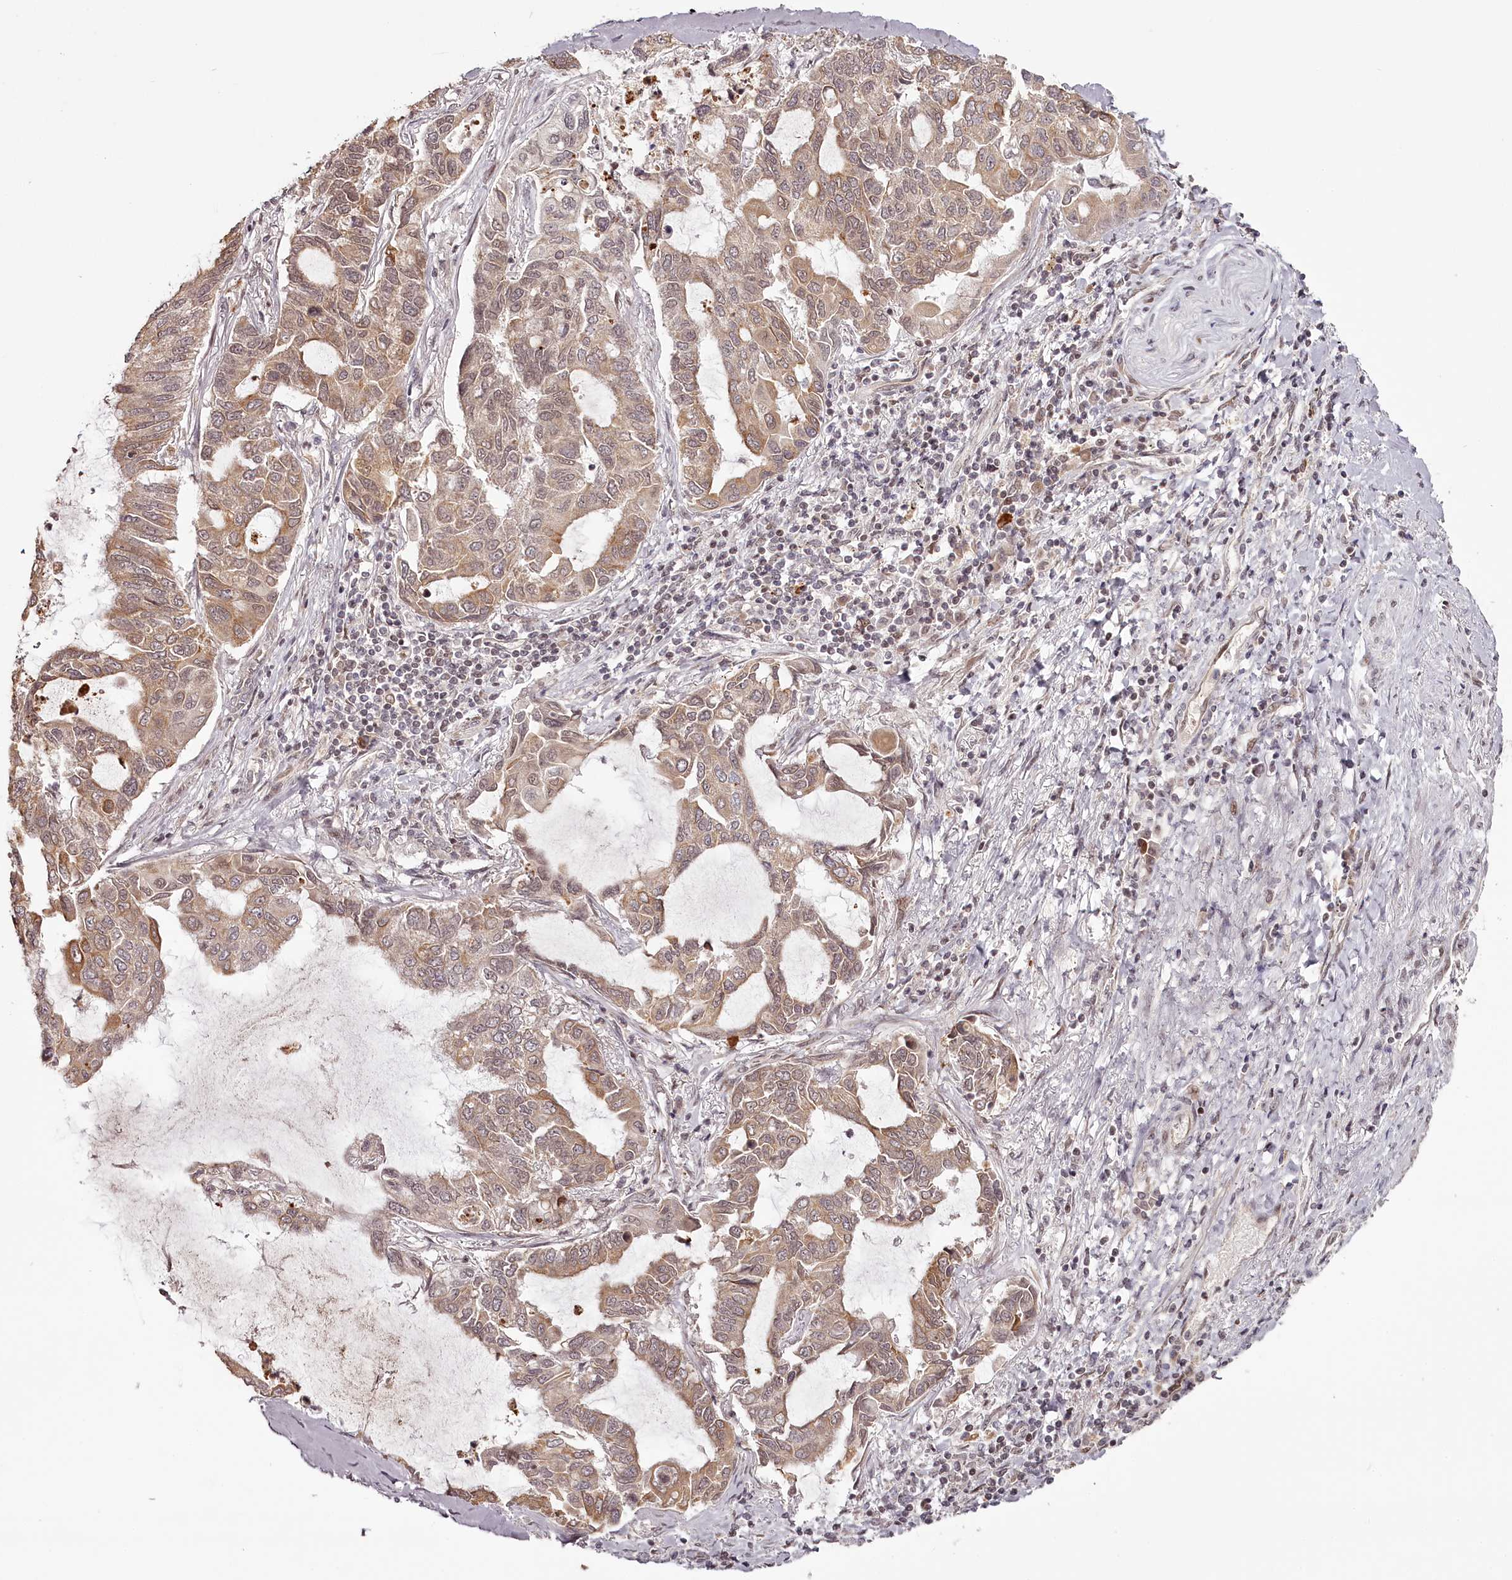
{"staining": {"intensity": "moderate", "quantity": "25%-75%", "location": "cytoplasmic/membranous"}, "tissue": "lung cancer", "cell_type": "Tumor cells", "image_type": "cancer", "snomed": [{"axis": "morphology", "description": "Adenocarcinoma, NOS"}, {"axis": "topography", "description": "Lung"}], "caption": "Brown immunohistochemical staining in human lung cancer (adenocarcinoma) exhibits moderate cytoplasmic/membranous staining in approximately 25%-75% of tumor cells.", "gene": "THYN1", "patient": {"sex": "male", "age": 64}}